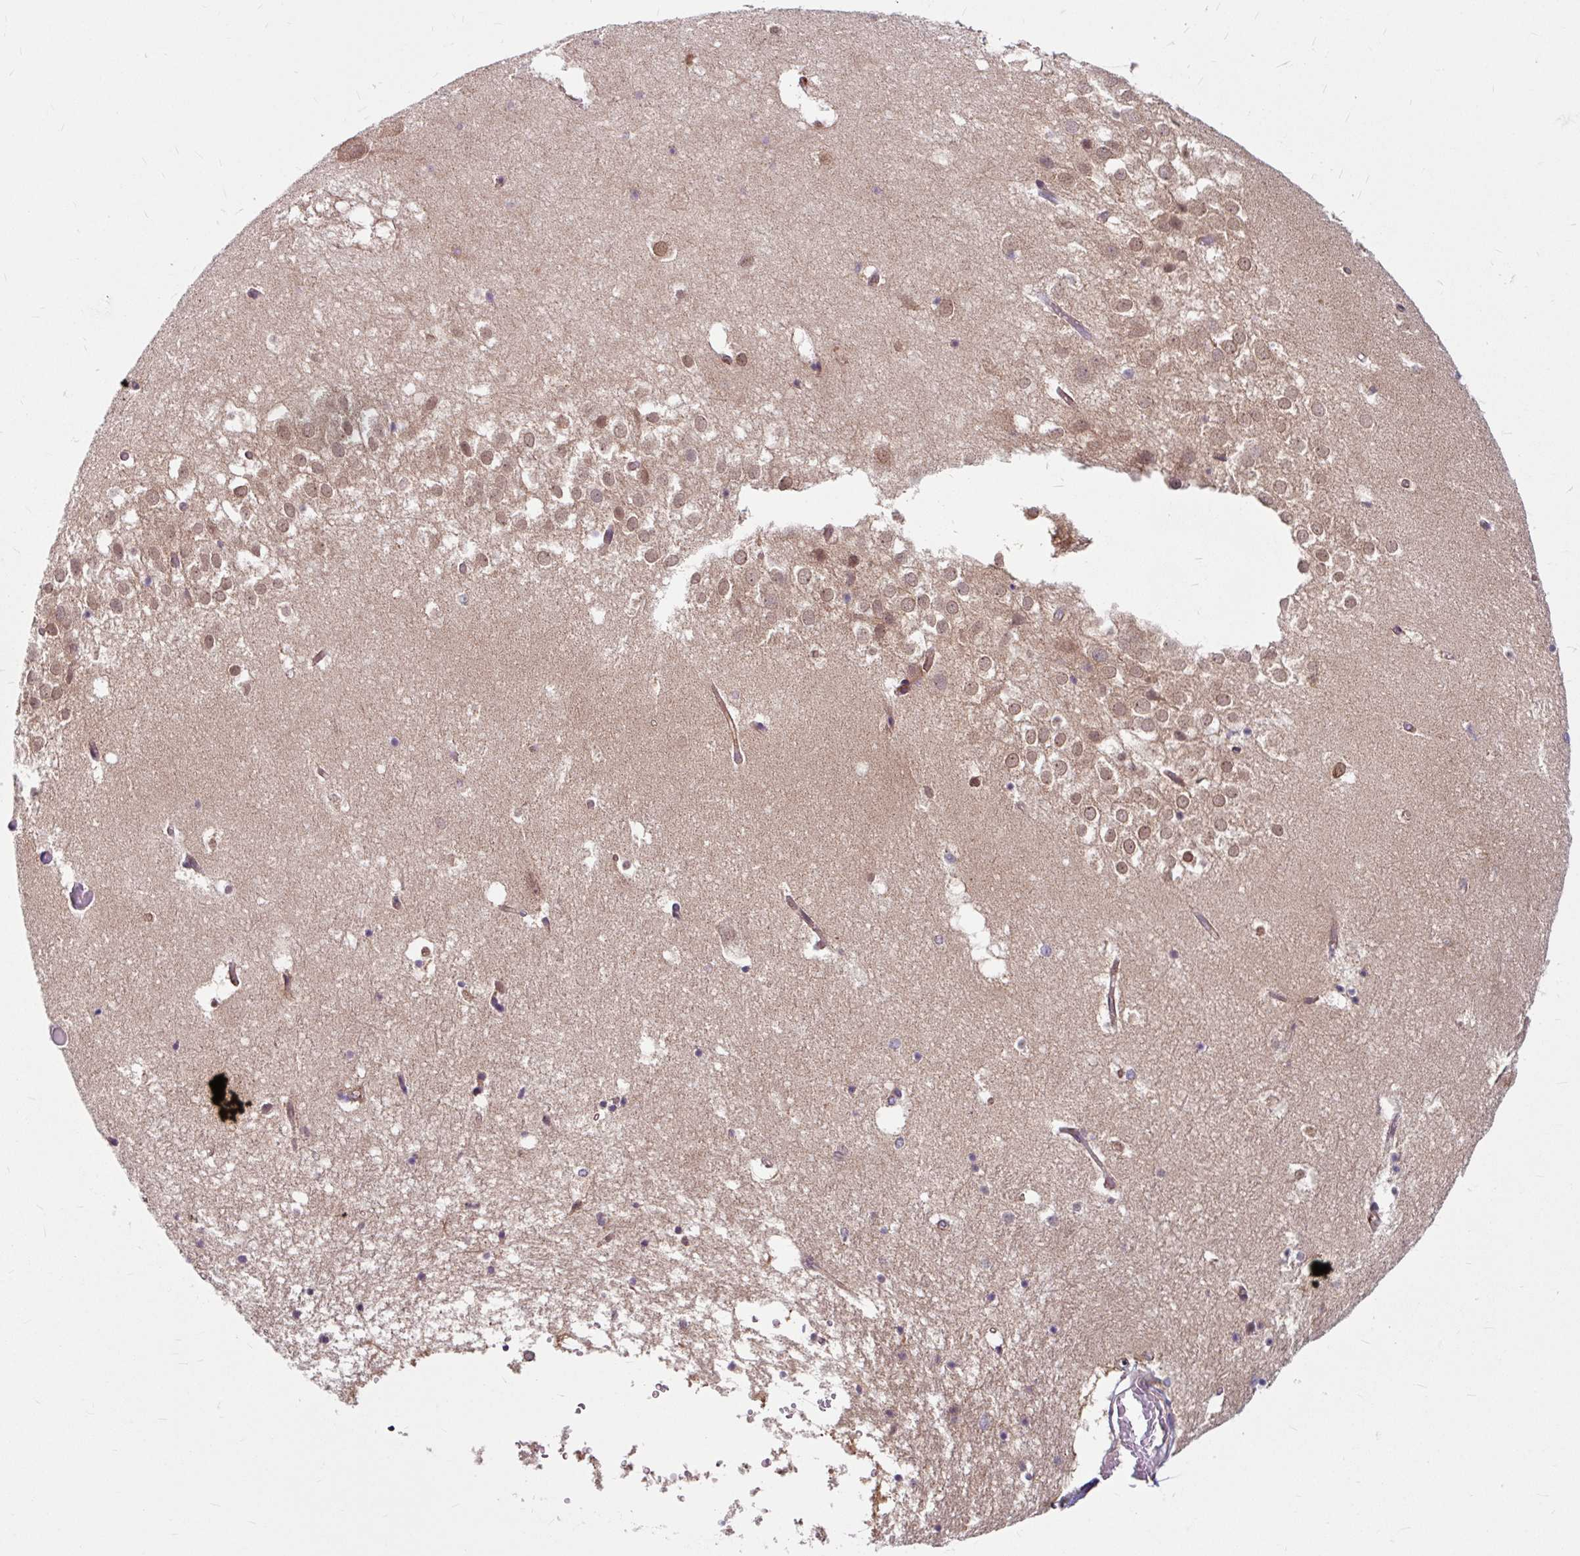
{"staining": {"intensity": "negative", "quantity": "none", "location": "none"}, "tissue": "hippocampus", "cell_type": "Glial cells", "image_type": "normal", "snomed": [{"axis": "morphology", "description": "Normal tissue, NOS"}, {"axis": "topography", "description": "Hippocampus"}], "caption": "Micrograph shows no significant protein expression in glial cells of unremarkable hippocampus. (Stains: DAB (3,3'-diaminobenzidine) IHC with hematoxylin counter stain, Microscopy: brightfield microscopy at high magnification).", "gene": "DAAM2", "patient": {"sex": "female", "age": 52}}